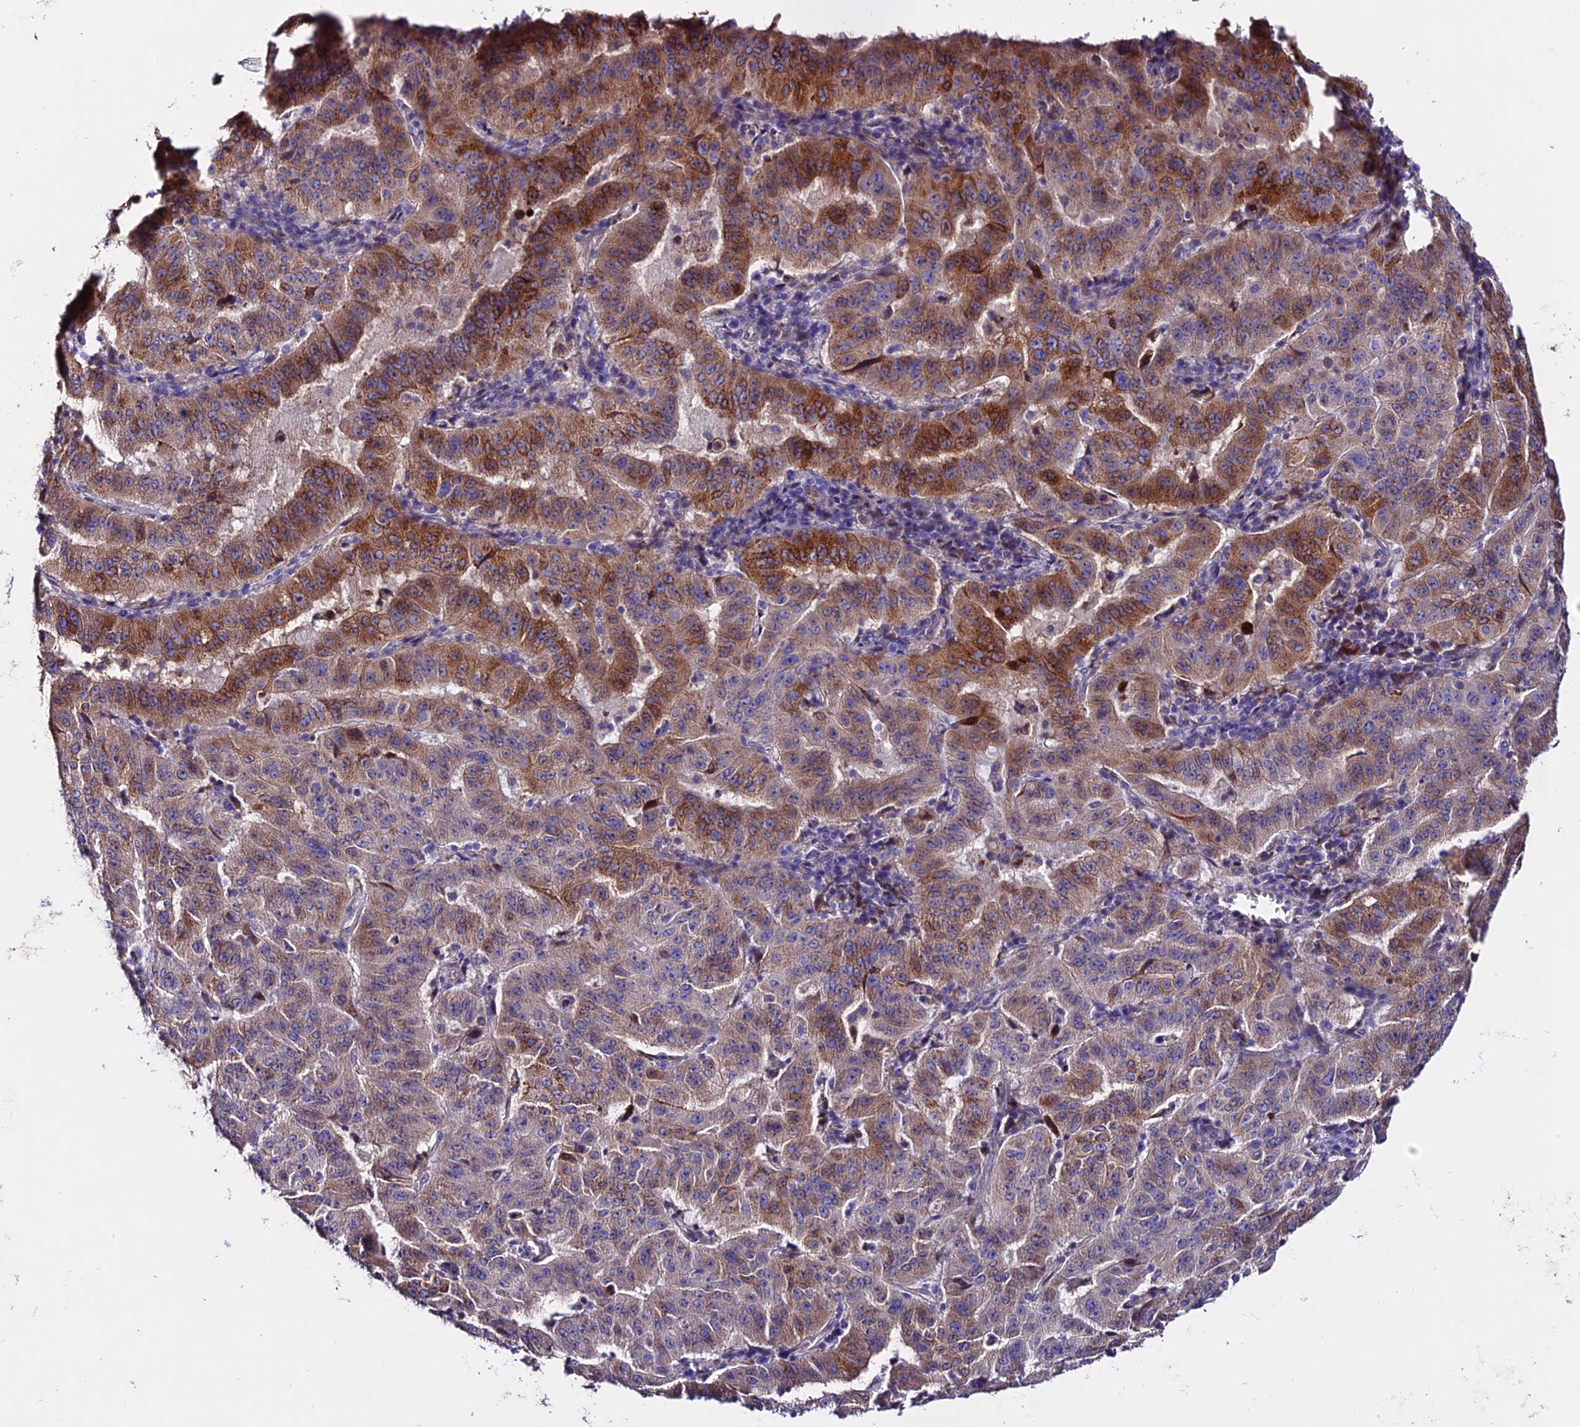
{"staining": {"intensity": "moderate", "quantity": ">75%", "location": "cytoplasmic/membranous"}, "tissue": "pancreatic cancer", "cell_type": "Tumor cells", "image_type": "cancer", "snomed": [{"axis": "morphology", "description": "Adenocarcinoma, NOS"}, {"axis": "topography", "description": "Pancreas"}], "caption": "An image of pancreatic adenocarcinoma stained for a protein exhibits moderate cytoplasmic/membranous brown staining in tumor cells.", "gene": "OR51Q1", "patient": {"sex": "male", "age": 63}}